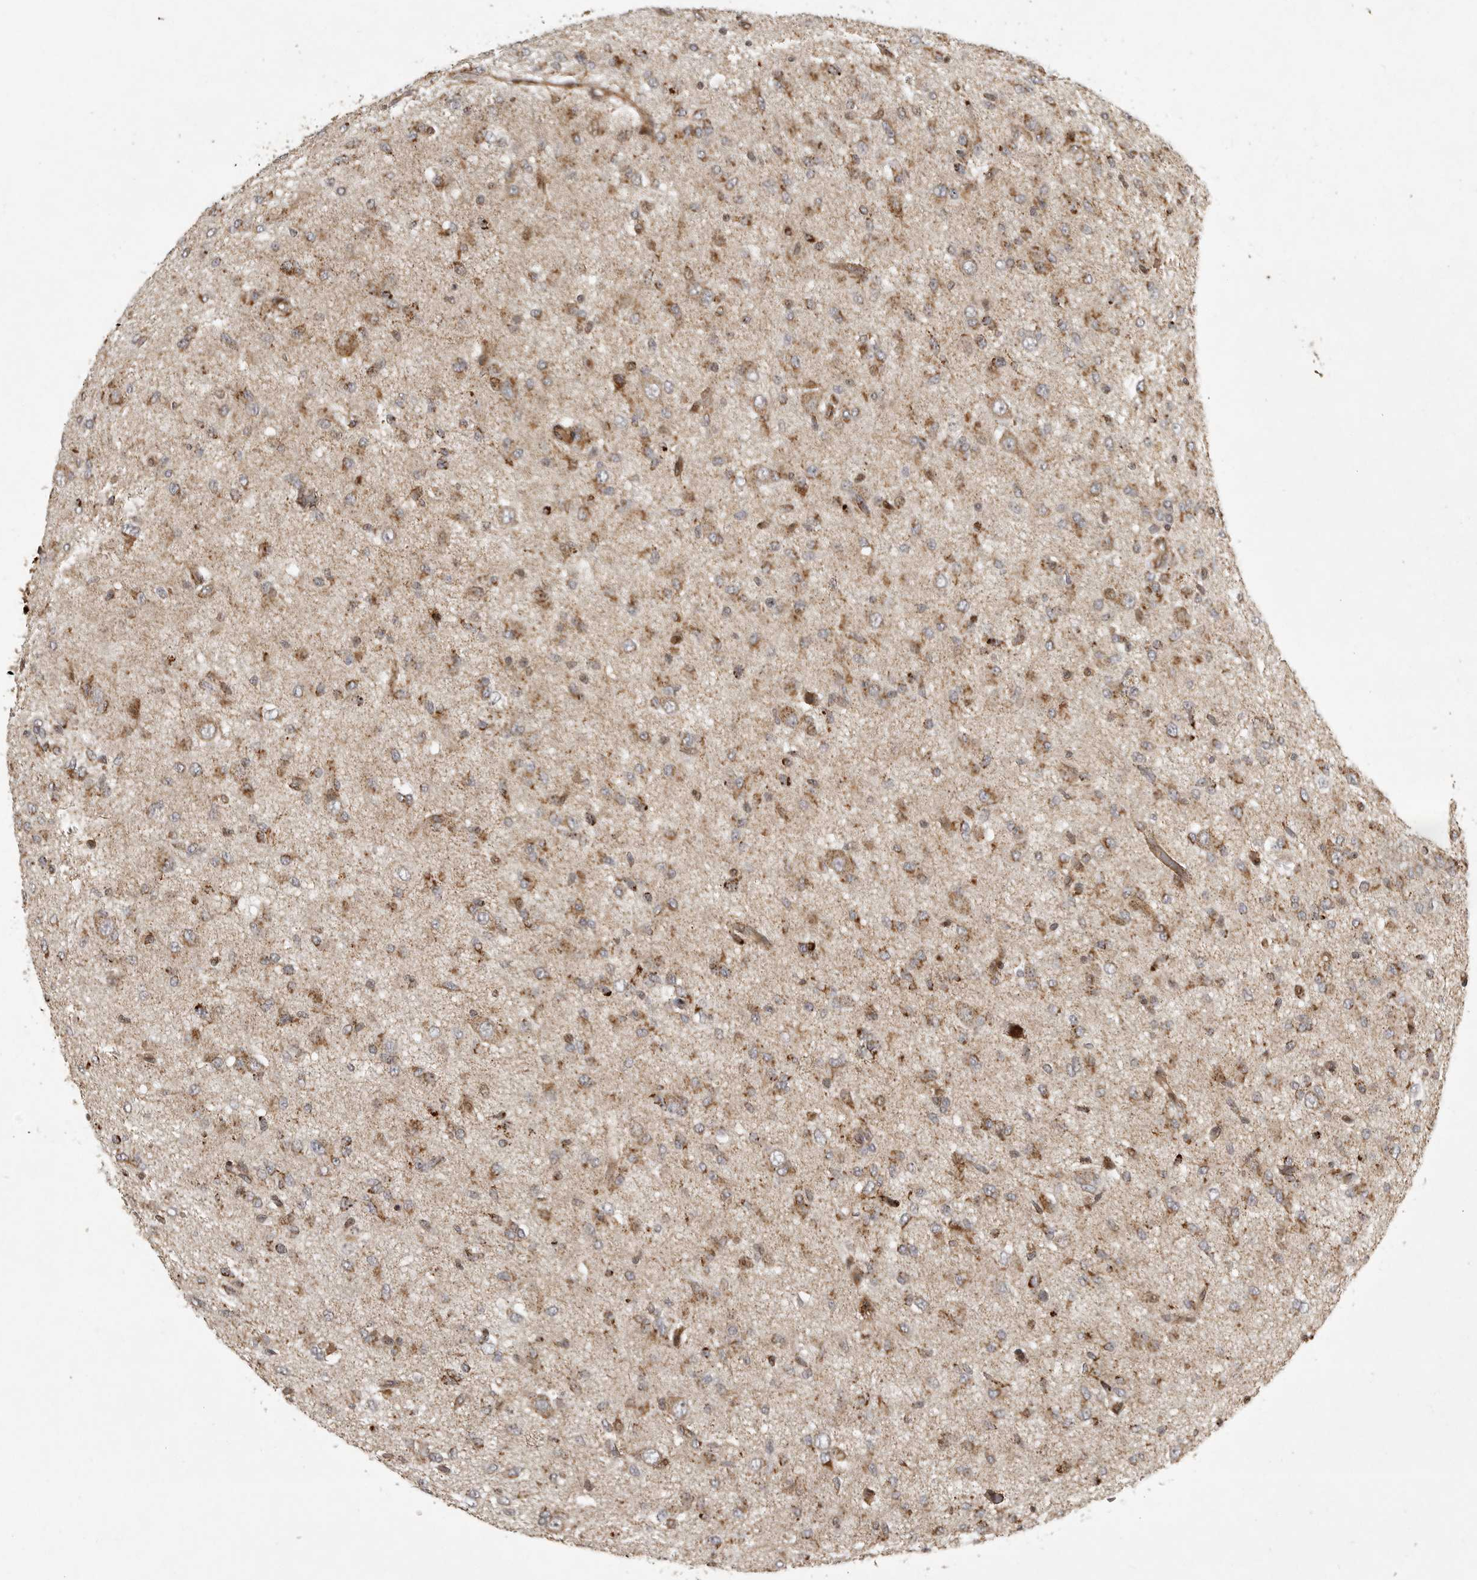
{"staining": {"intensity": "moderate", "quantity": ">75%", "location": "cytoplasmic/membranous"}, "tissue": "glioma", "cell_type": "Tumor cells", "image_type": "cancer", "snomed": [{"axis": "morphology", "description": "Glioma, malignant, High grade"}, {"axis": "topography", "description": "Brain"}], "caption": "Brown immunohistochemical staining in glioma reveals moderate cytoplasmic/membranous staining in approximately >75% of tumor cells.", "gene": "NARS2", "patient": {"sex": "female", "age": 59}}